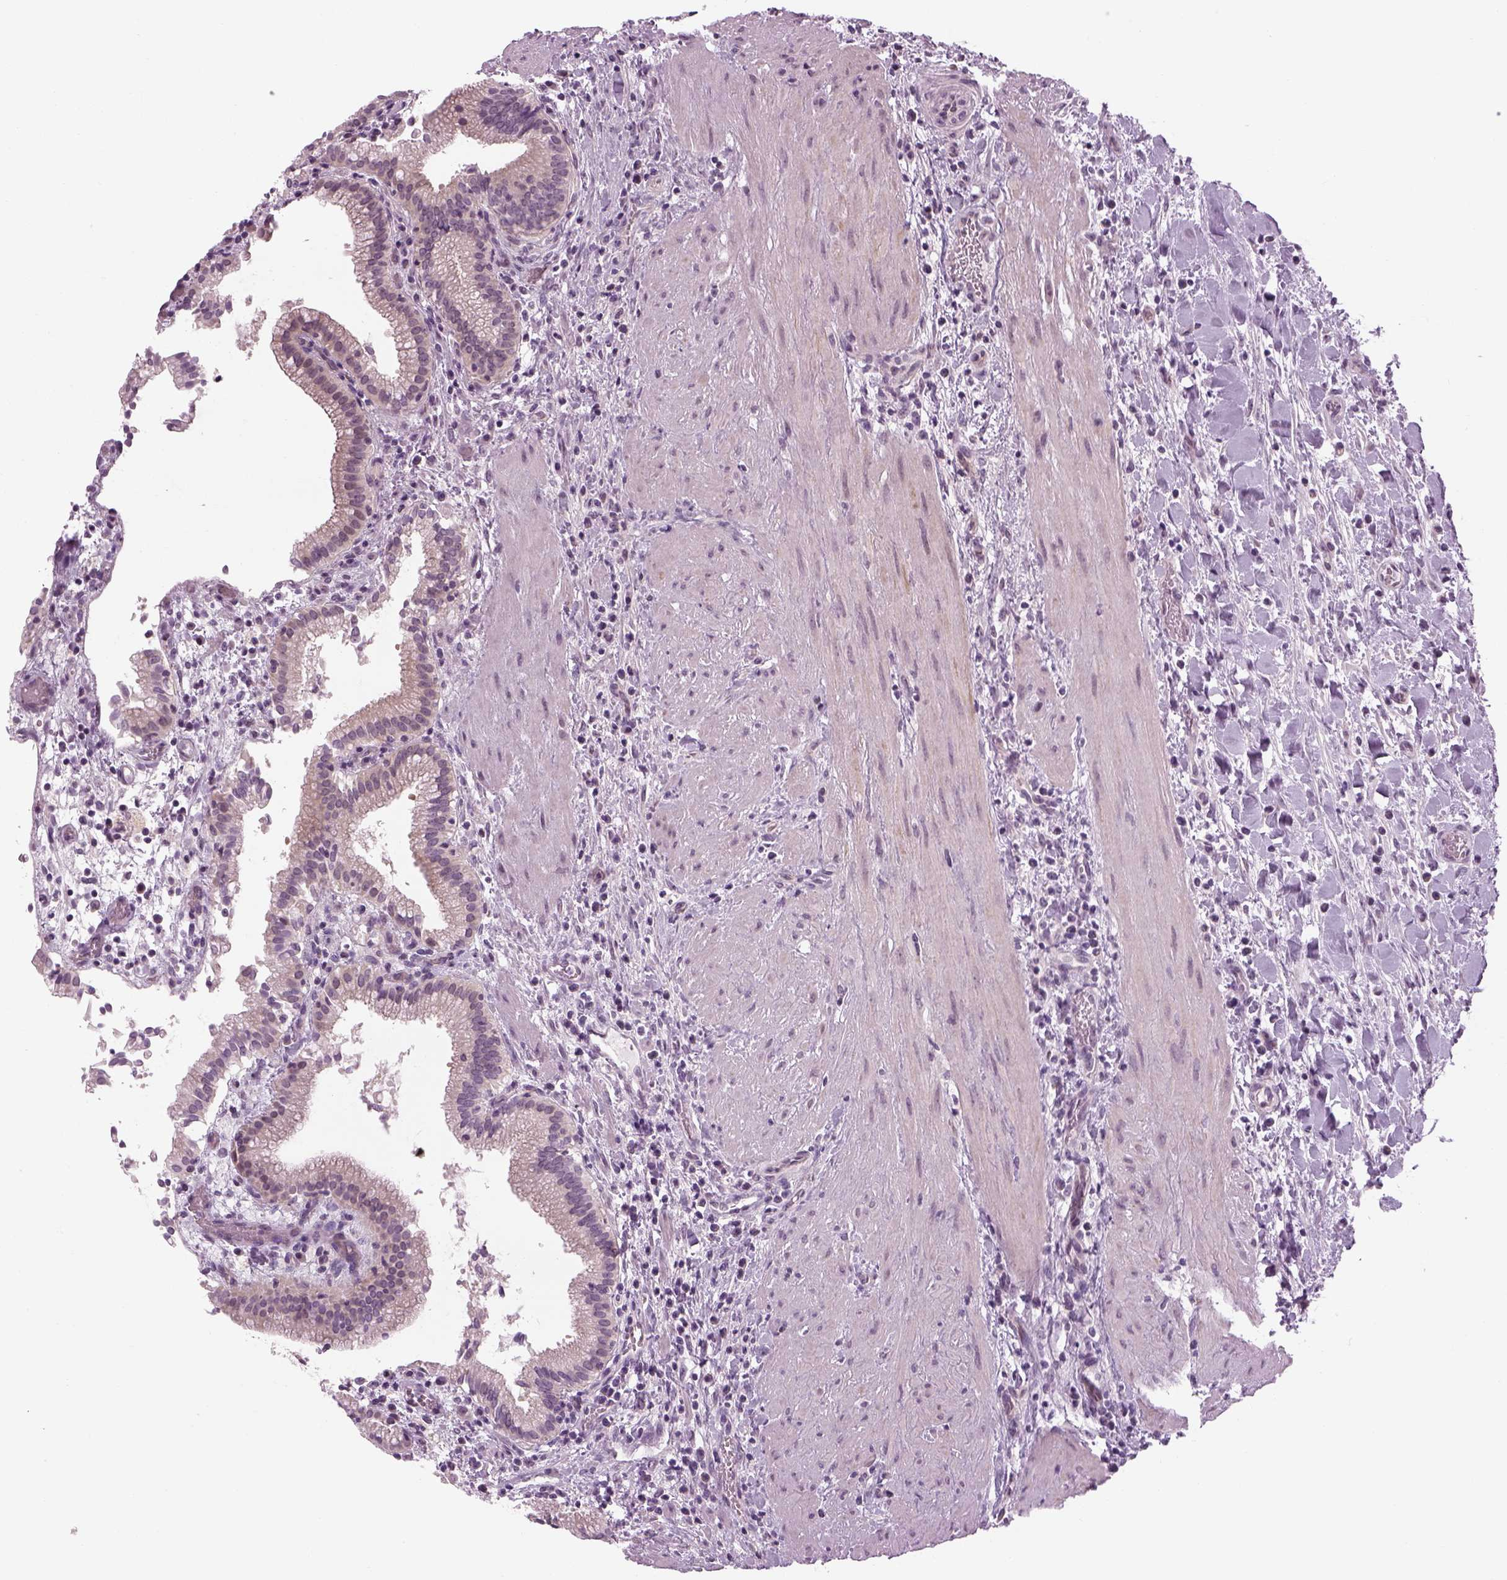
{"staining": {"intensity": "strong", "quantity": "<25%", "location": "cytoplasmic/membranous"}, "tissue": "gallbladder", "cell_type": "Glandular cells", "image_type": "normal", "snomed": [{"axis": "morphology", "description": "Normal tissue, NOS"}, {"axis": "topography", "description": "Gallbladder"}], "caption": "Protein staining of benign gallbladder demonstrates strong cytoplasmic/membranous expression in about <25% of glandular cells.", "gene": "LRRIQ3", "patient": {"sex": "male", "age": 42}}